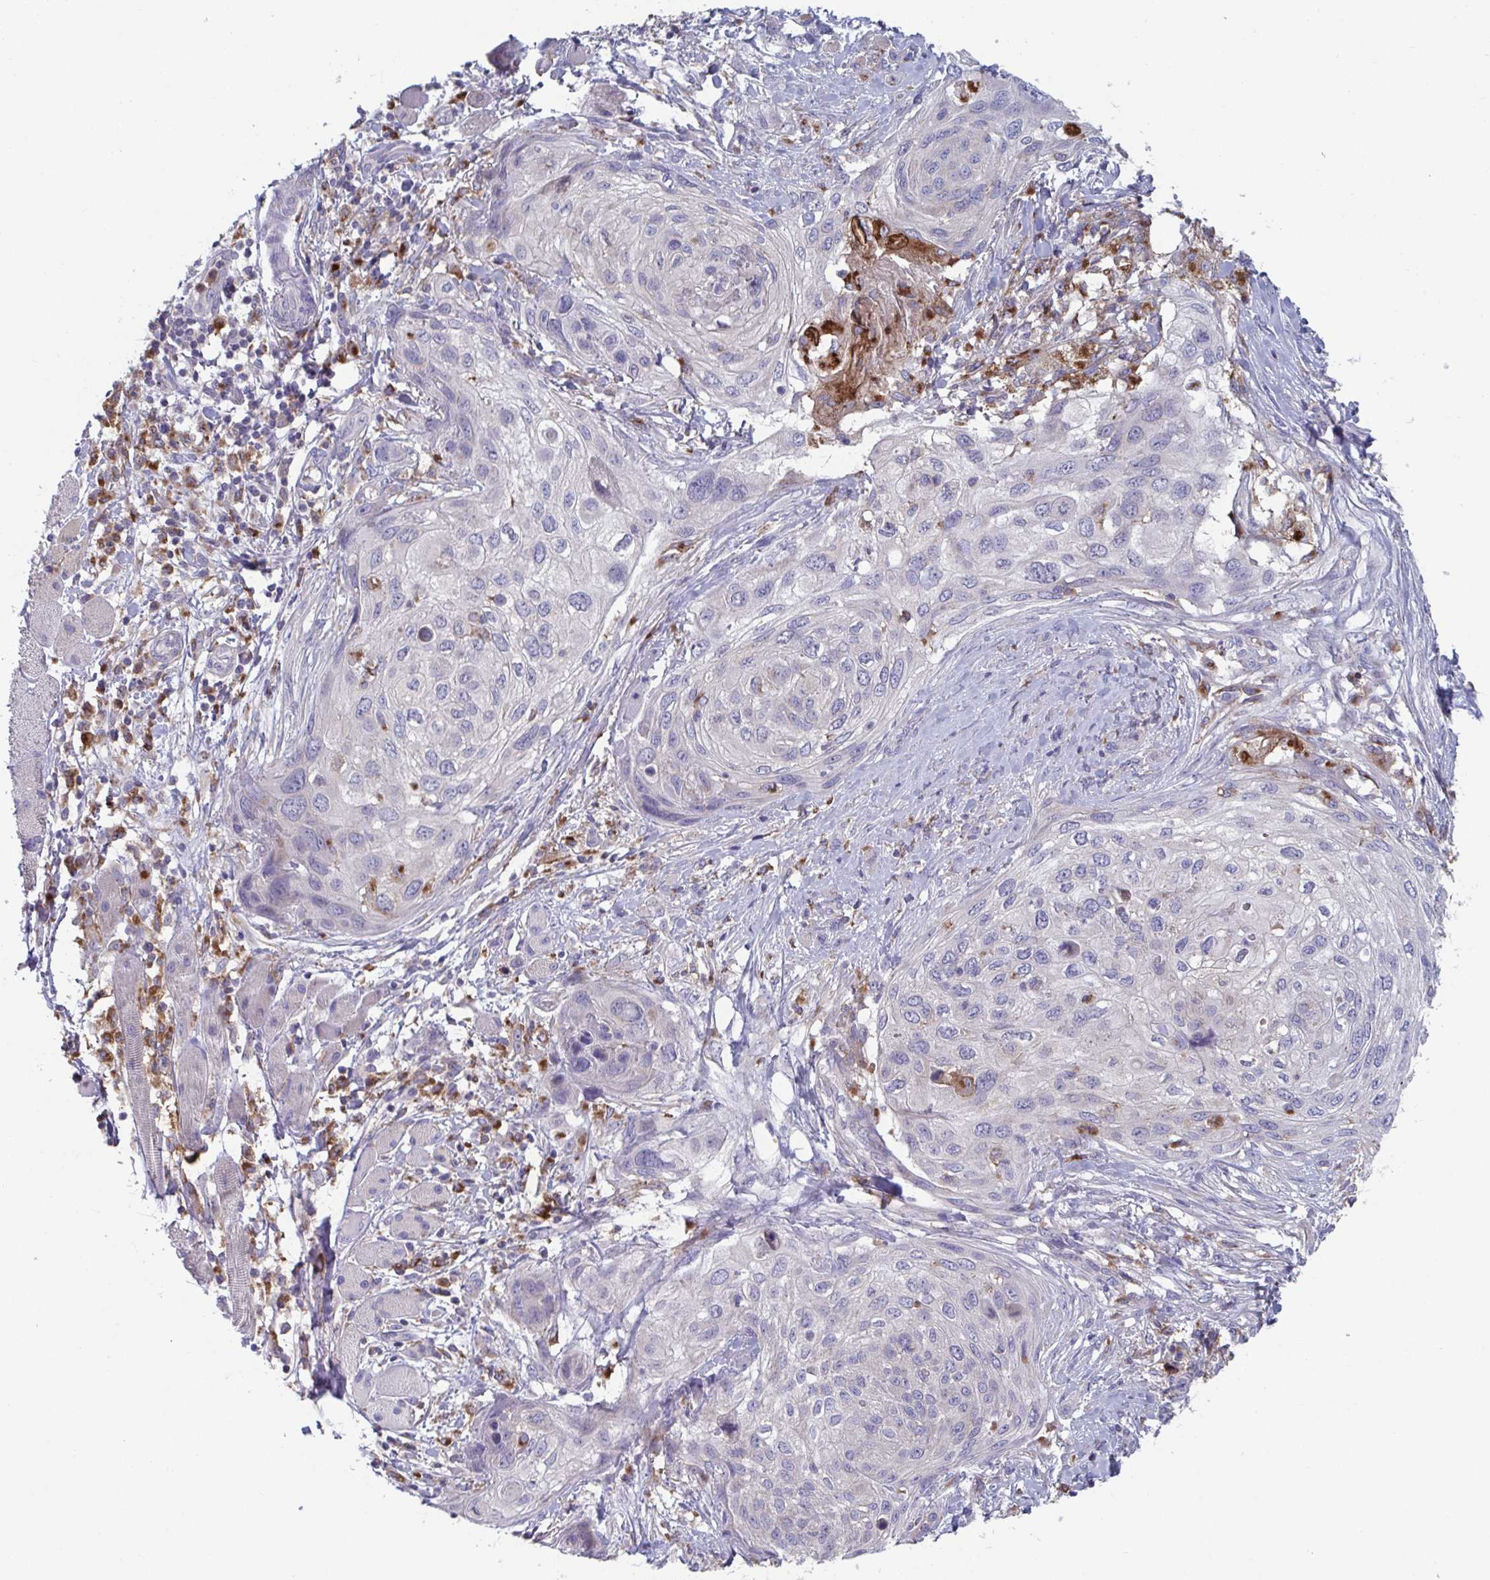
{"staining": {"intensity": "negative", "quantity": "none", "location": "none"}, "tissue": "skin cancer", "cell_type": "Tumor cells", "image_type": "cancer", "snomed": [{"axis": "morphology", "description": "Squamous cell carcinoma, NOS"}, {"axis": "topography", "description": "Skin"}], "caption": "IHC photomicrograph of neoplastic tissue: skin squamous cell carcinoma stained with DAB exhibits no significant protein staining in tumor cells.", "gene": "NIPSNAP1", "patient": {"sex": "female", "age": 87}}